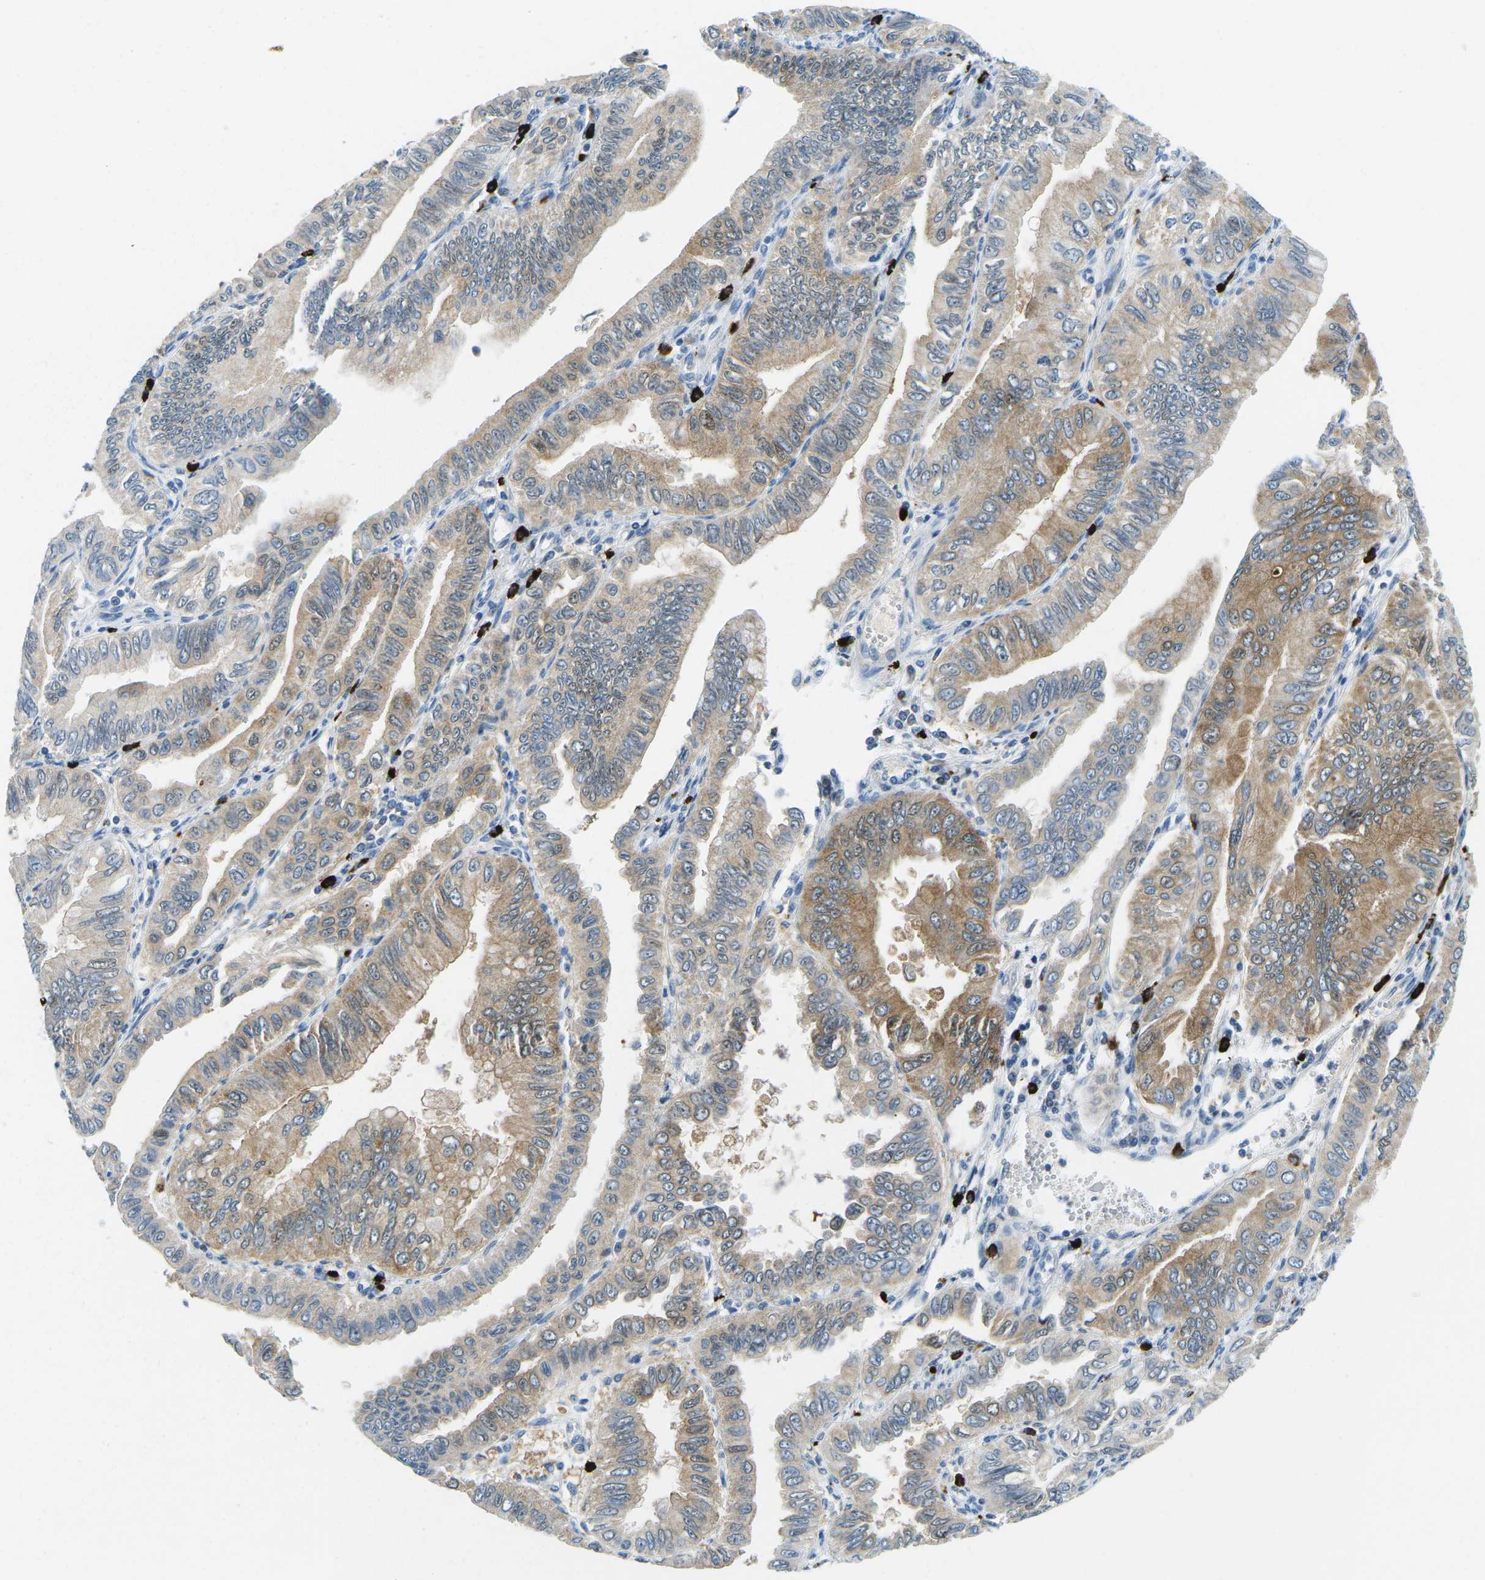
{"staining": {"intensity": "moderate", "quantity": "25%-75%", "location": "cytoplasmic/membranous"}, "tissue": "pancreatic cancer", "cell_type": "Tumor cells", "image_type": "cancer", "snomed": [{"axis": "morphology", "description": "Normal tissue, NOS"}, {"axis": "topography", "description": "Lymph node"}], "caption": "IHC staining of pancreatic cancer, which shows medium levels of moderate cytoplasmic/membranous staining in approximately 25%-75% of tumor cells indicating moderate cytoplasmic/membranous protein expression. The staining was performed using DAB (3,3'-diaminobenzidine) (brown) for protein detection and nuclei were counterstained in hematoxylin (blue).", "gene": "CFB", "patient": {"sex": "male", "age": 50}}